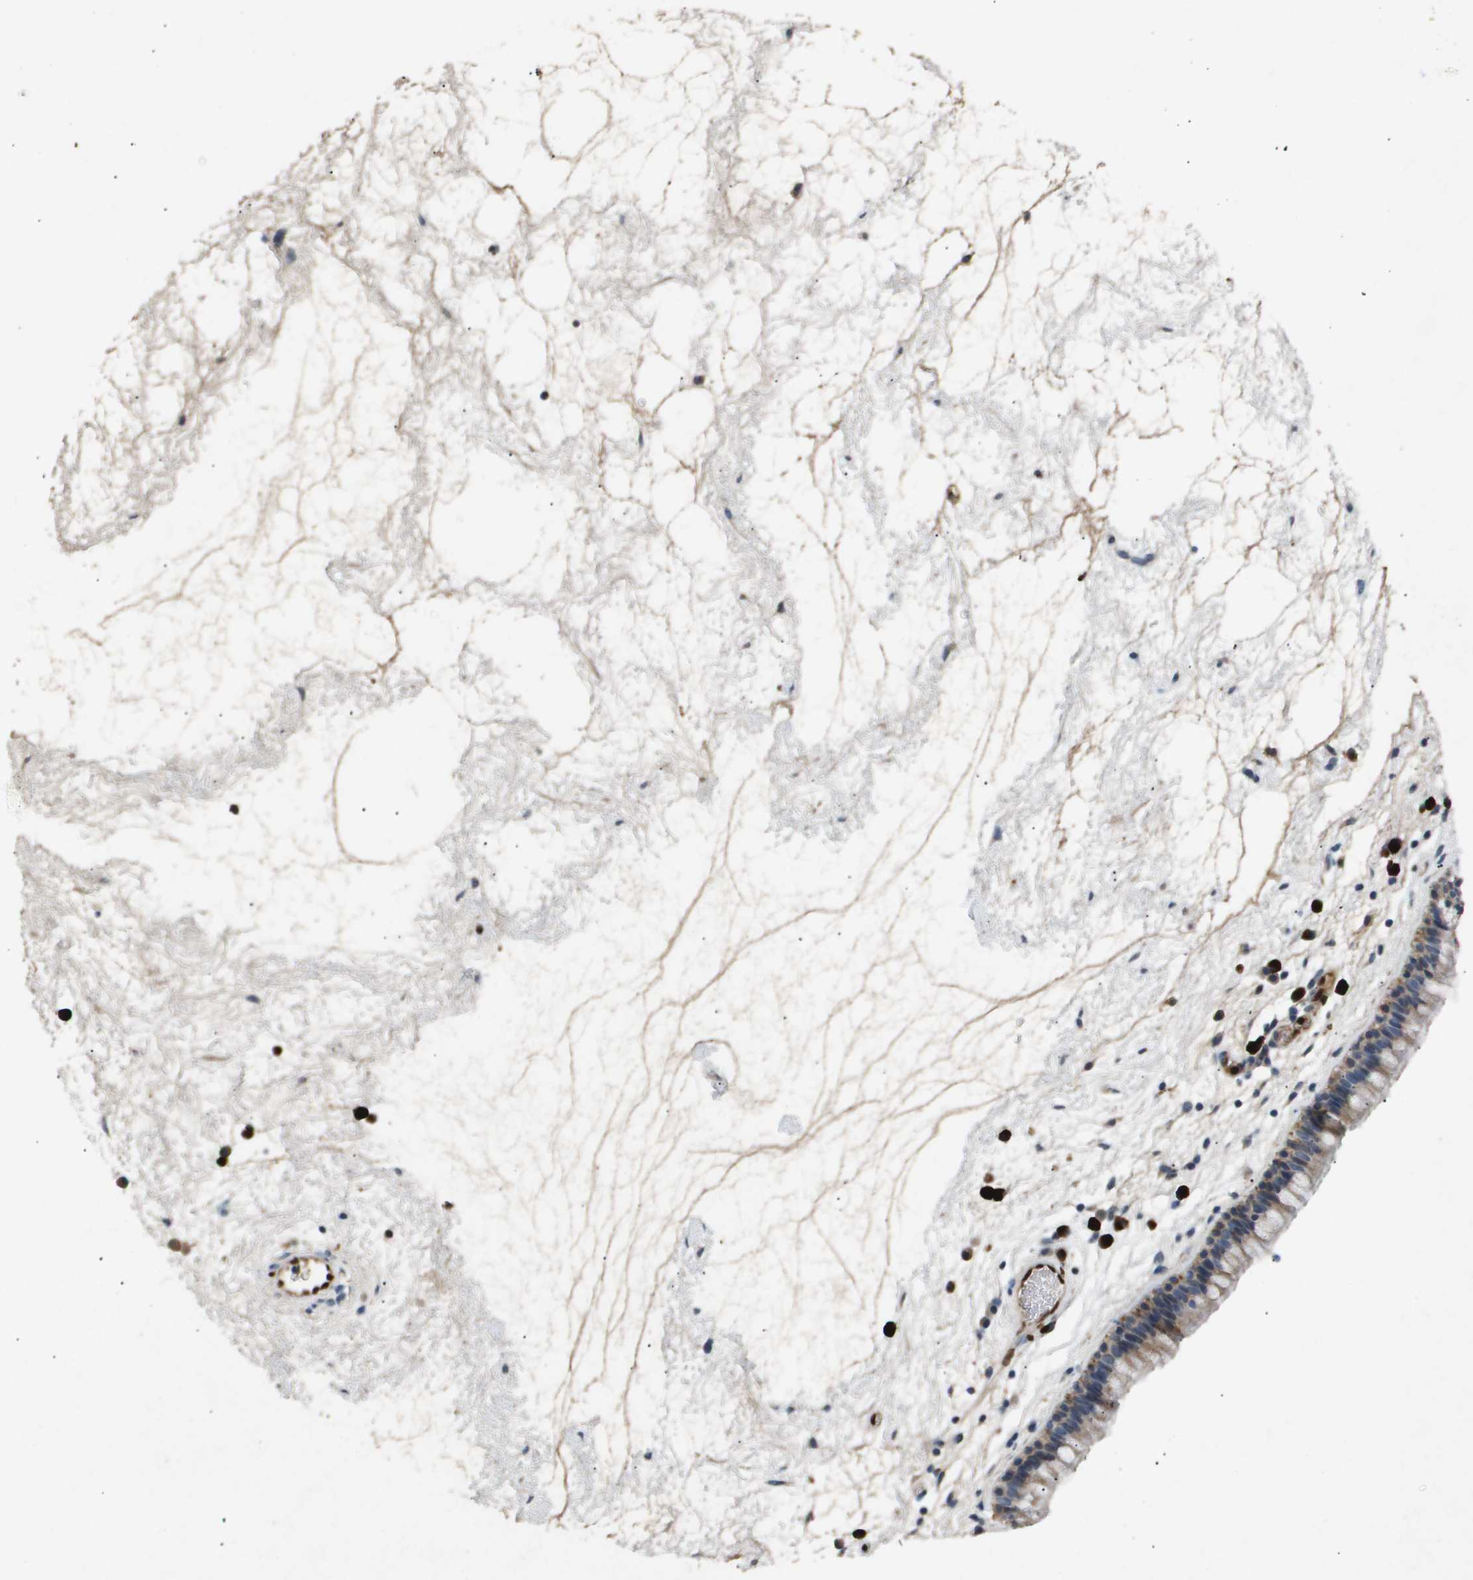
{"staining": {"intensity": "weak", "quantity": "25%-75%", "location": "cytoplasmic/membranous"}, "tissue": "nasopharynx", "cell_type": "Respiratory epithelial cells", "image_type": "normal", "snomed": [{"axis": "morphology", "description": "Normal tissue, NOS"}, {"axis": "morphology", "description": "Inflammation, NOS"}, {"axis": "topography", "description": "Nasopharynx"}], "caption": "The immunohistochemical stain labels weak cytoplasmic/membranous positivity in respiratory epithelial cells of unremarkable nasopharynx. (IHC, brightfield microscopy, high magnification).", "gene": "ERG", "patient": {"sex": "male", "age": 48}}